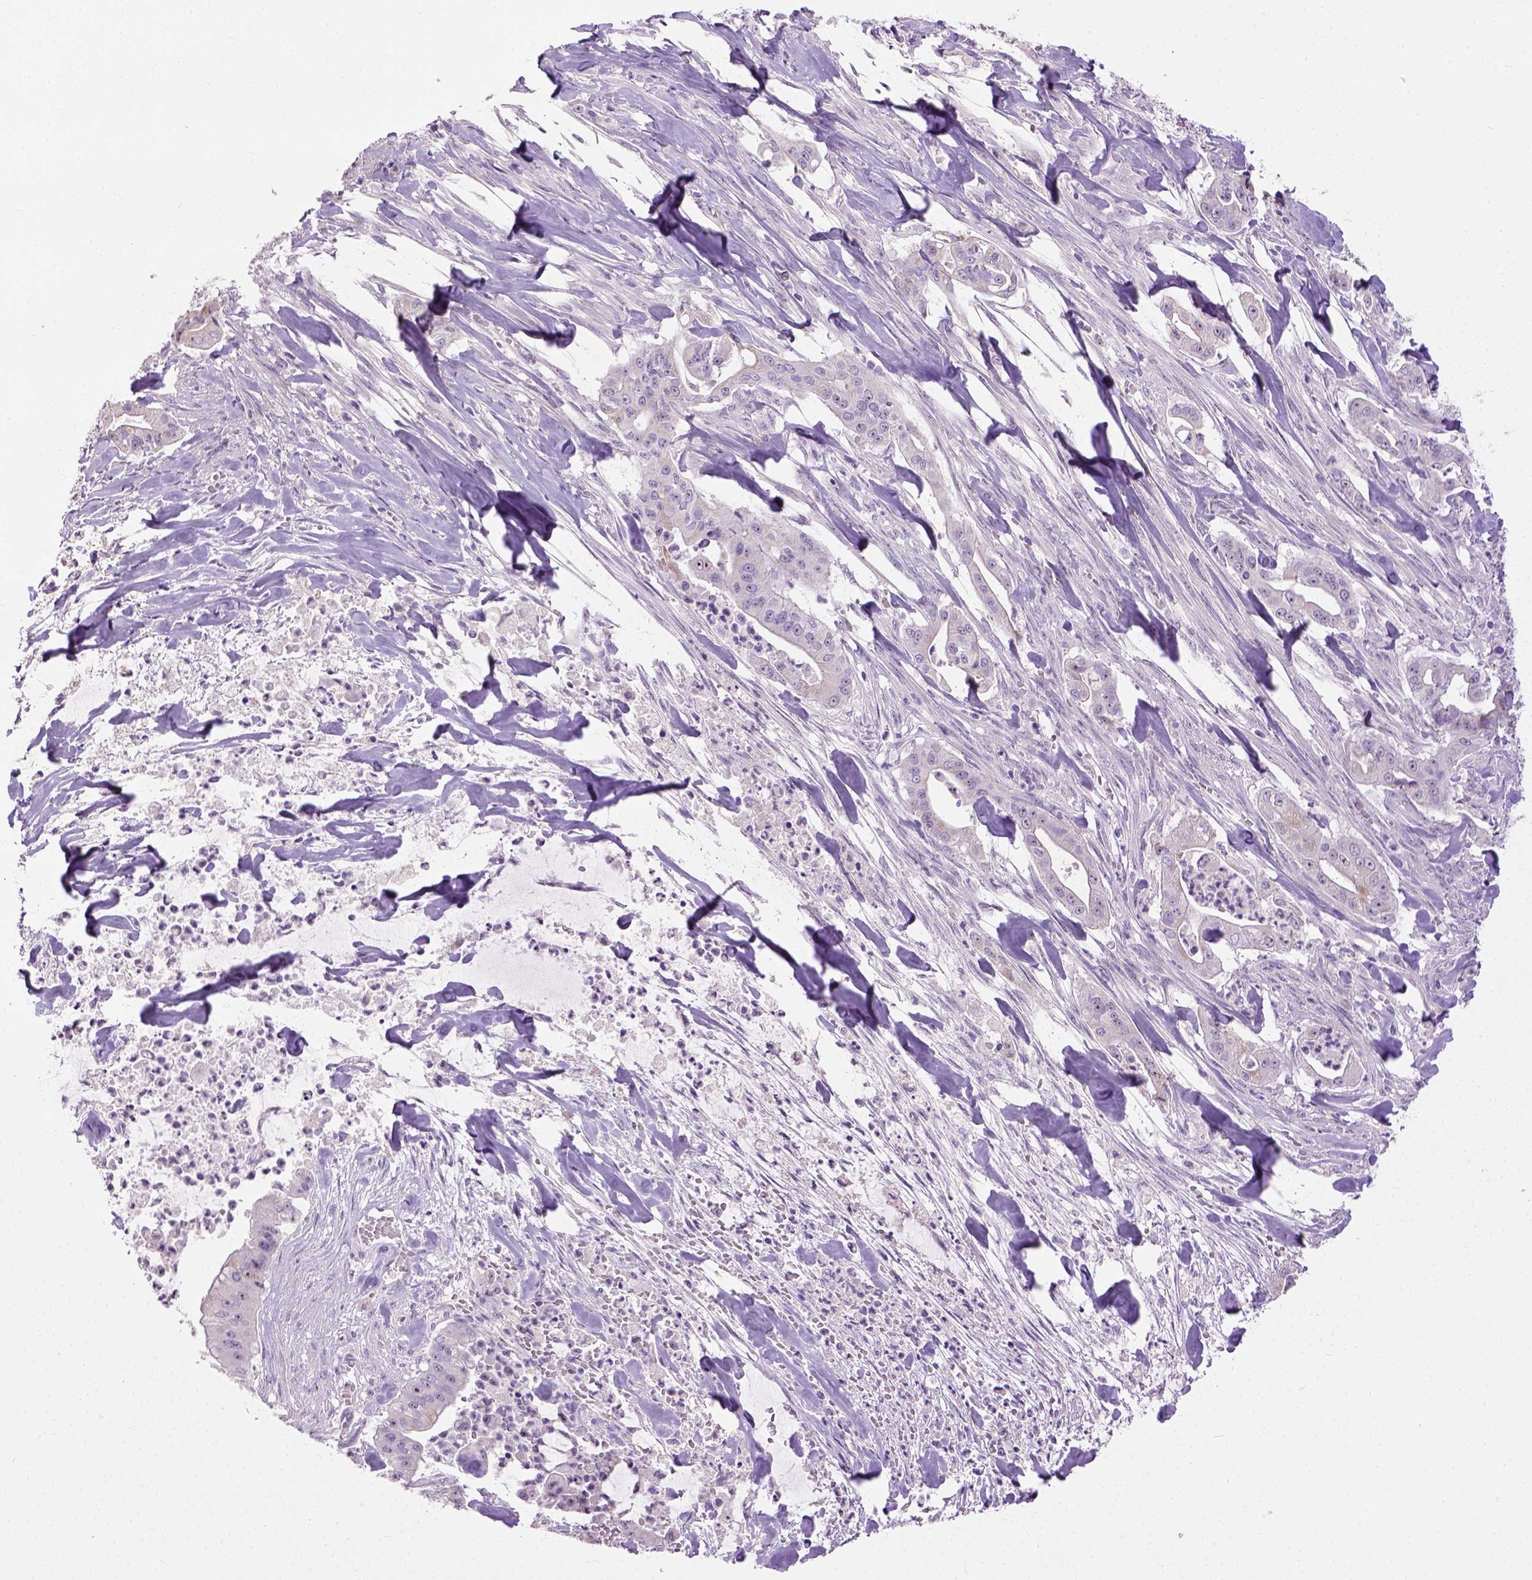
{"staining": {"intensity": "moderate", "quantity": "25%-75%", "location": "nuclear"}, "tissue": "pancreatic cancer", "cell_type": "Tumor cells", "image_type": "cancer", "snomed": [{"axis": "morphology", "description": "Normal tissue, NOS"}, {"axis": "morphology", "description": "Inflammation, NOS"}, {"axis": "morphology", "description": "Adenocarcinoma, NOS"}, {"axis": "topography", "description": "Pancreas"}], "caption": "High-magnification brightfield microscopy of adenocarcinoma (pancreatic) stained with DAB (3,3'-diaminobenzidine) (brown) and counterstained with hematoxylin (blue). tumor cells exhibit moderate nuclear staining is appreciated in approximately25%-75% of cells.", "gene": "UTP4", "patient": {"sex": "male", "age": 57}}